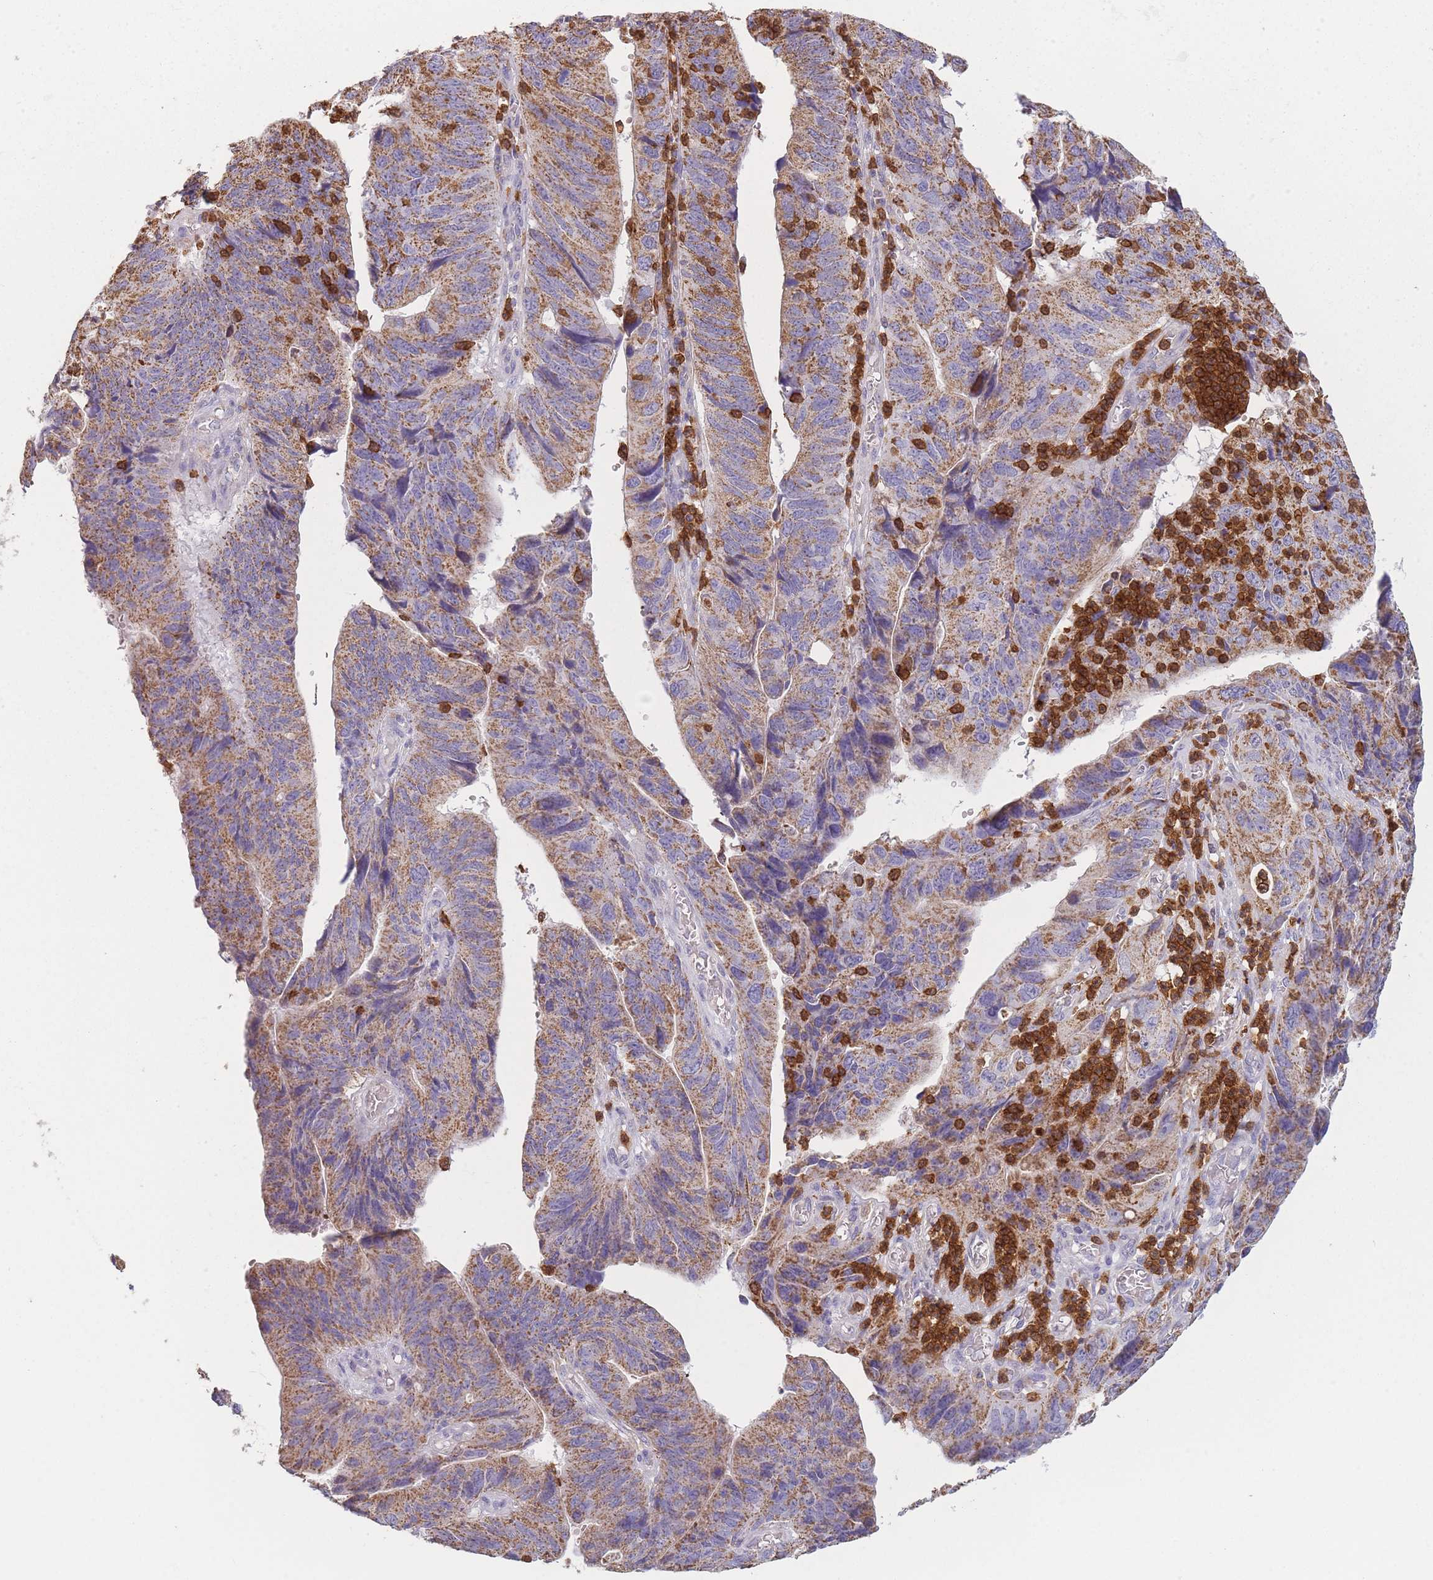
{"staining": {"intensity": "moderate", "quantity": ">75%", "location": "cytoplasmic/membranous"}, "tissue": "stomach cancer", "cell_type": "Tumor cells", "image_type": "cancer", "snomed": [{"axis": "morphology", "description": "Adenocarcinoma, NOS"}, {"axis": "topography", "description": "Stomach"}], "caption": "Tumor cells demonstrate medium levels of moderate cytoplasmic/membranous staining in approximately >75% of cells in human stomach adenocarcinoma.", "gene": "PRAM1", "patient": {"sex": "male", "age": 59}}